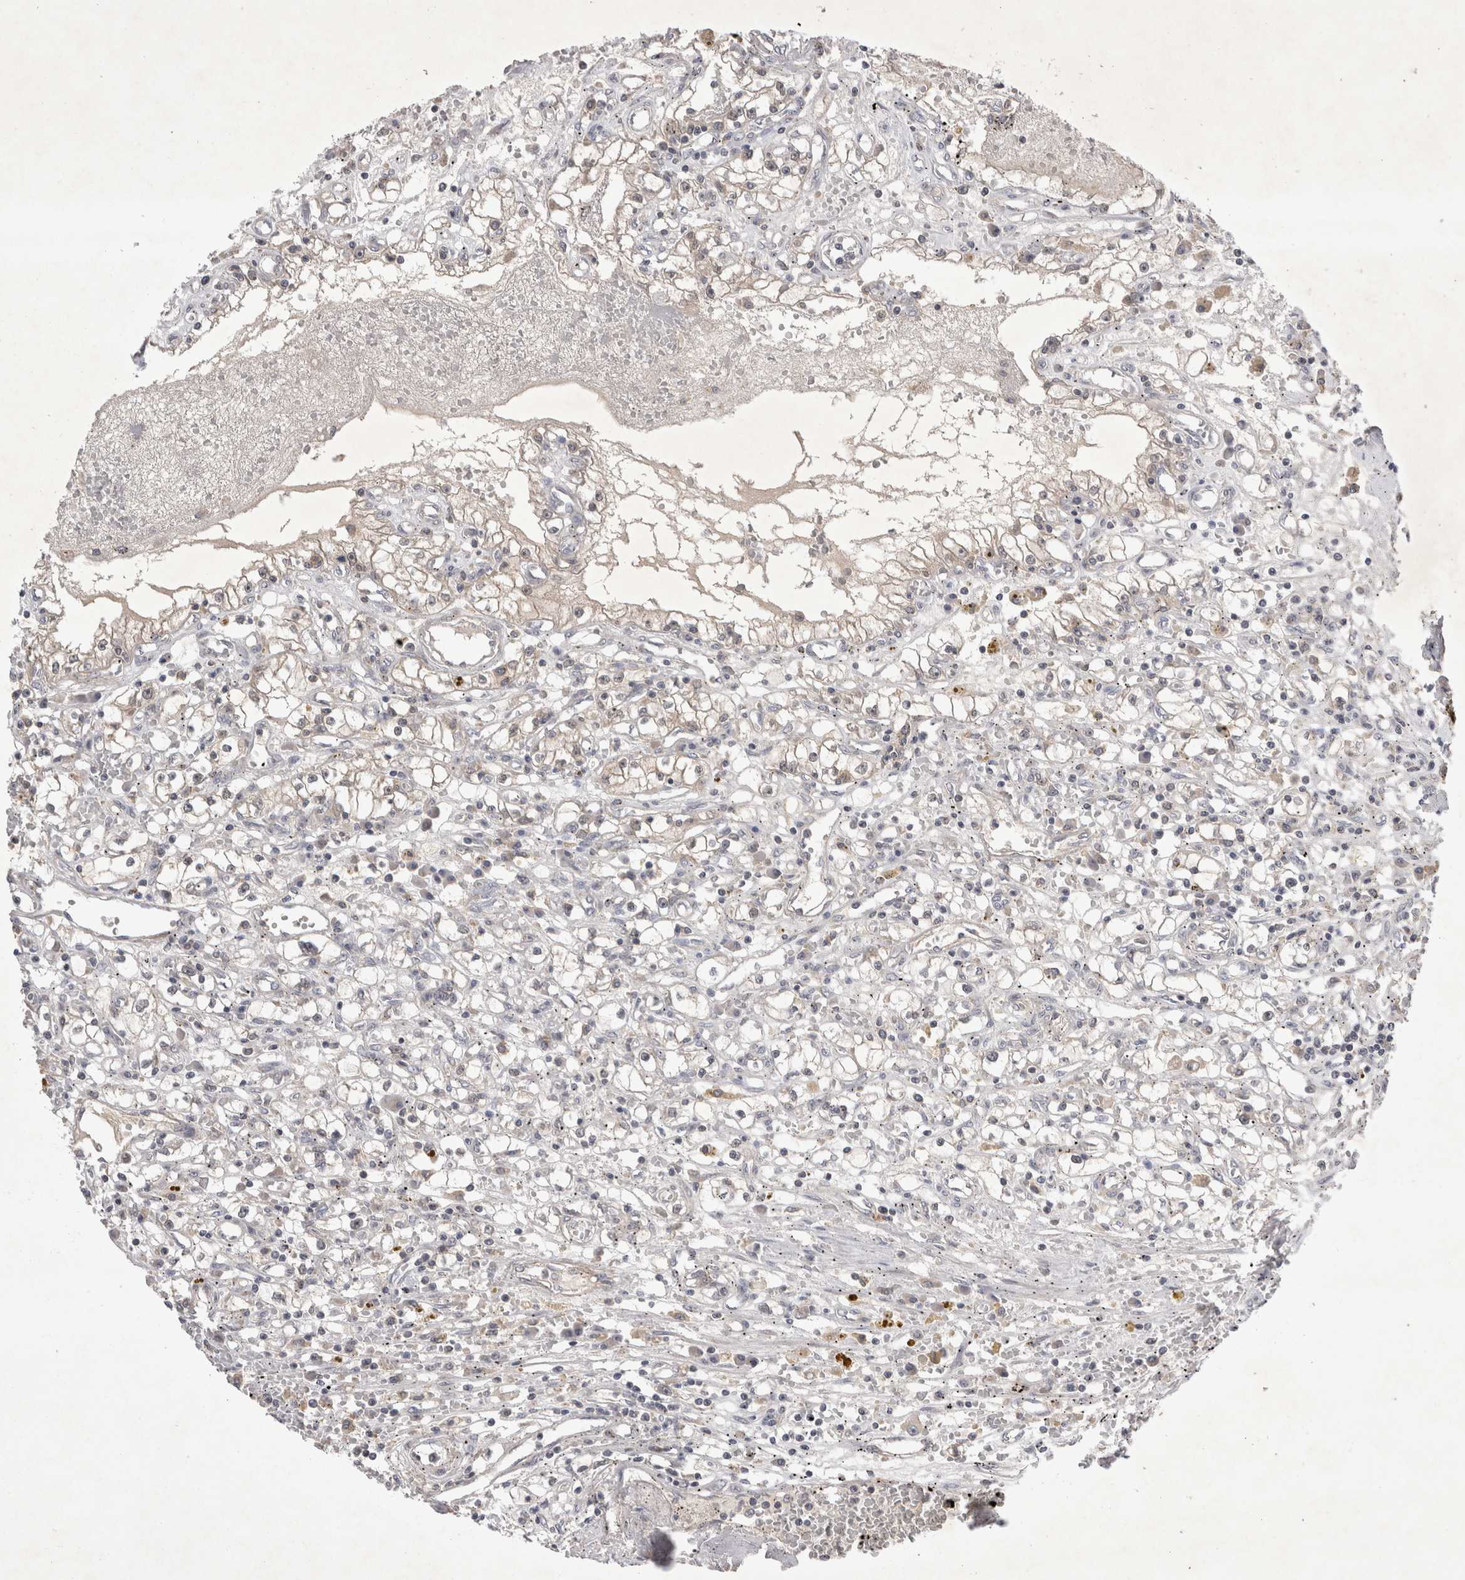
{"staining": {"intensity": "weak", "quantity": "25%-75%", "location": "cytoplasmic/membranous"}, "tissue": "renal cancer", "cell_type": "Tumor cells", "image_type": "cancer", "snomed": [{"axis": "morphology", "description": "Adenocarcinoma, NOS"}, {"axis": "topography", "description": "Kidney"}], "caption": "Immunohistochemistry (IHC) micrograph of neoplastic tissue: renal cancer (adenocarcinoma) stained using IHC exhibits low levels of weak protein expression localized specifically in the cytoplasmic/membranous of tumor cells, appearing as a cytoplasmic/membranous brown color.", "gene": "SRD5A3", "patient": {"sex": "male", "age": 56}}